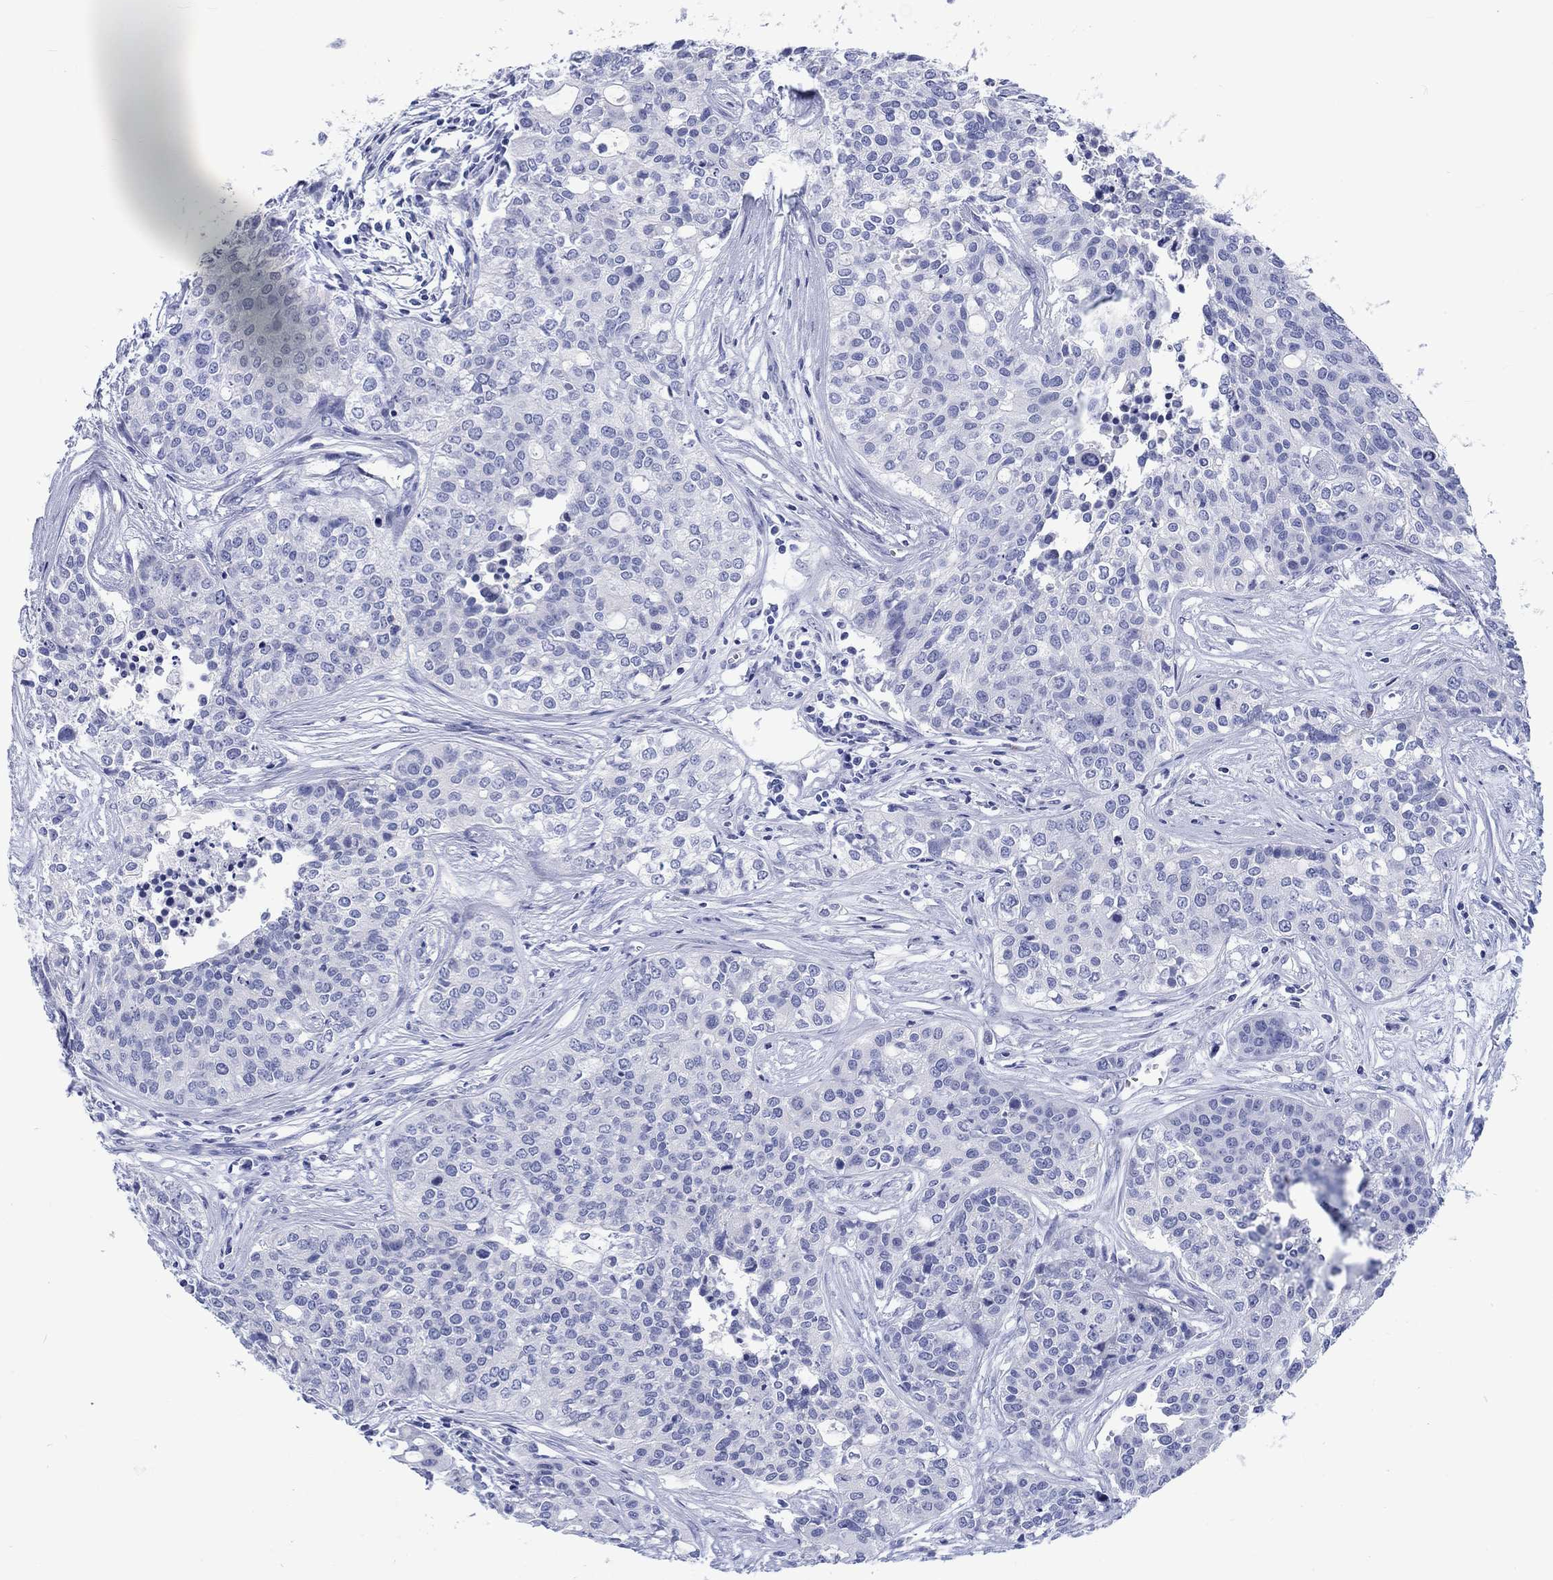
{"staining": {"intensity": "negative", "quantity": "none", "location": "none"}, "tissue": "carcinoid", "cell_type": "Tumor cells", "image_type": "cancer", "snomed": [{"axis": "morphology", "description": "Carcinoid, malignant, NOS"}, {"axis": "topography", "description": "Colon"}], "caption": "High power microscopy image of an IHC micrograph of carcinoid, revealing no significant positivity in tumor cells.", "gene": "KRT76", "patient": {"sex": "male", "age": 81}}